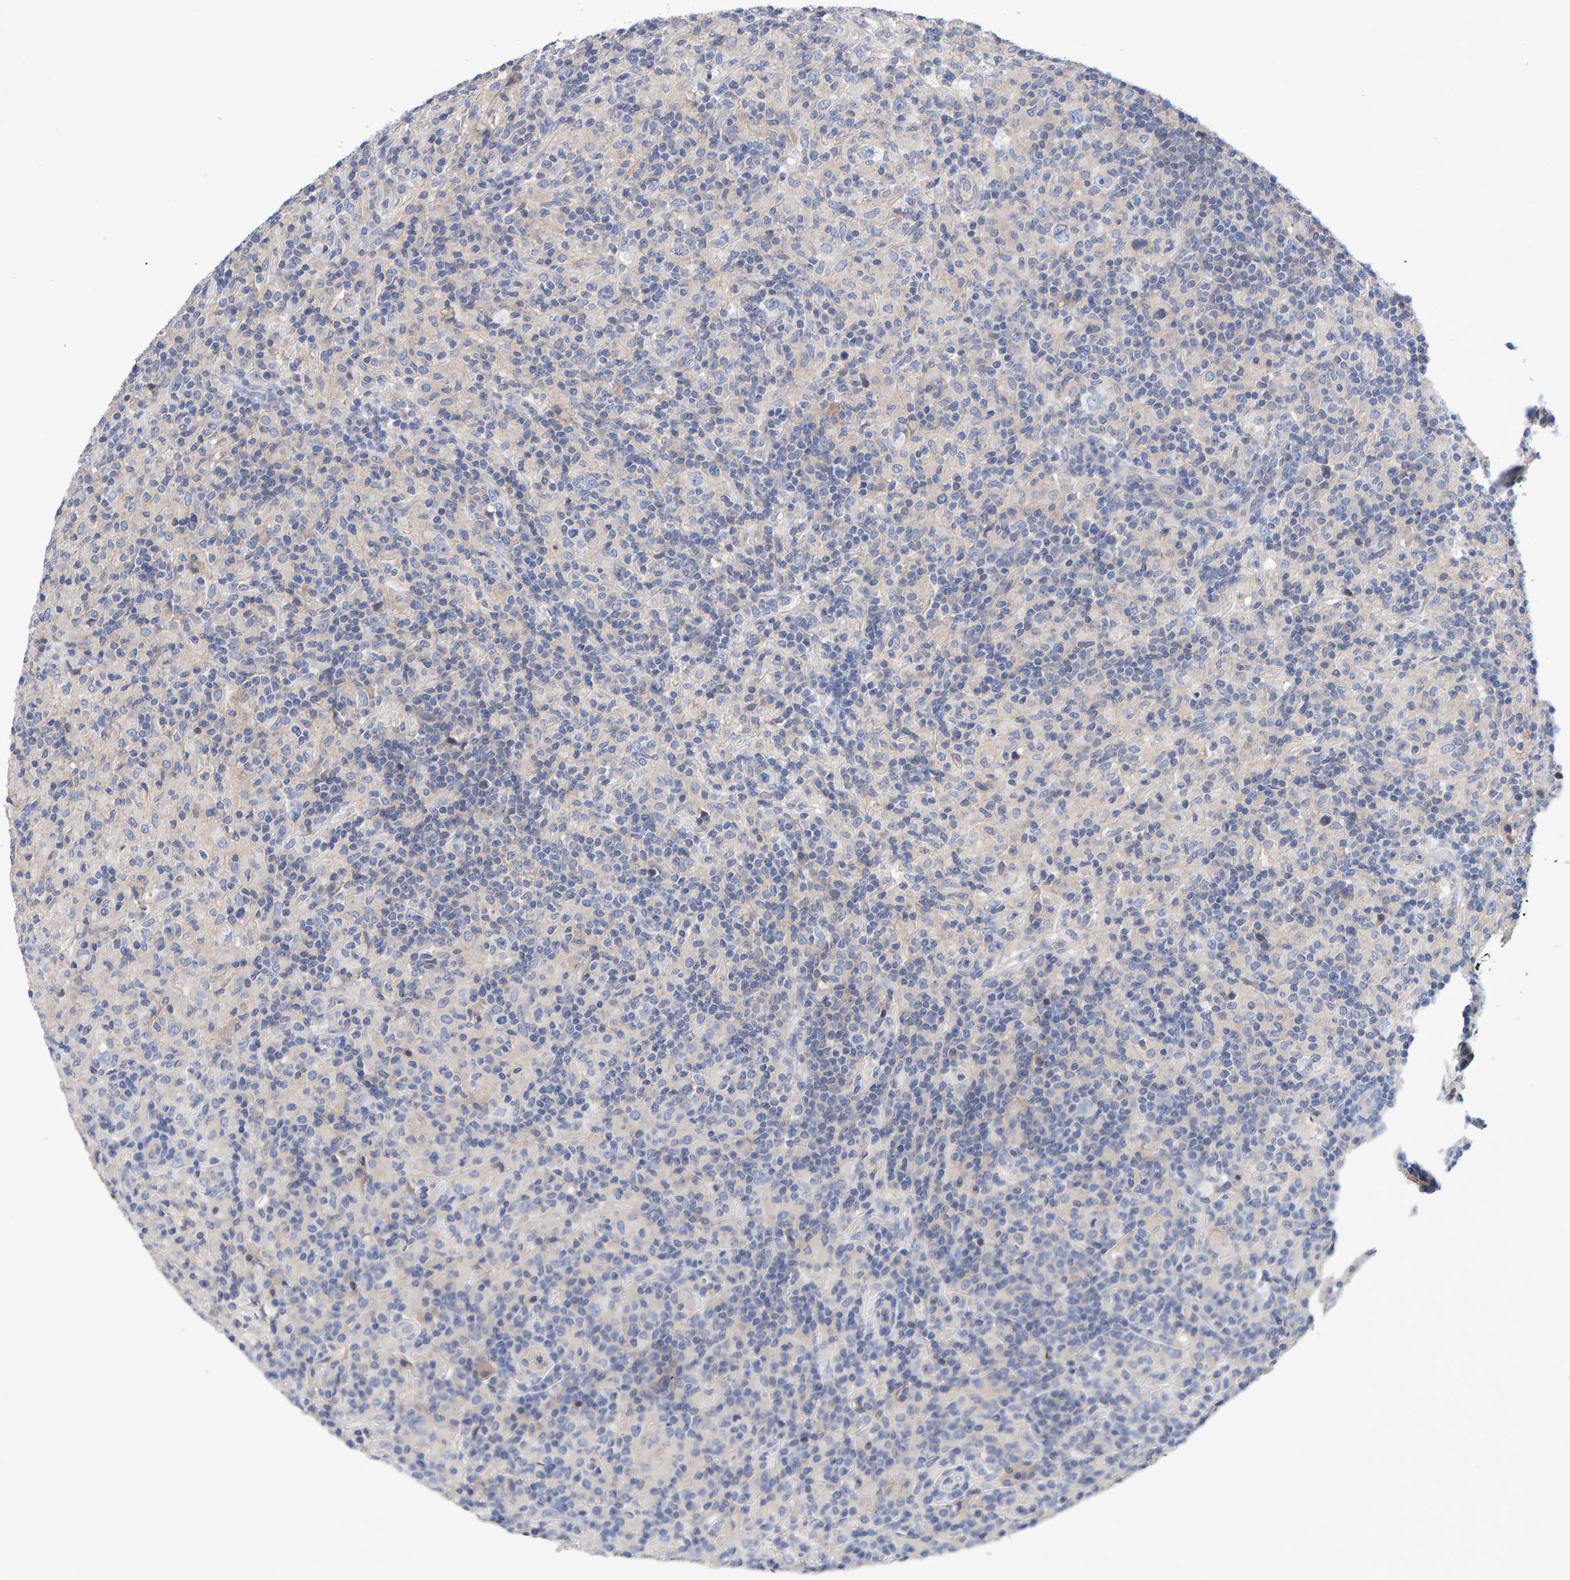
{"staining": {"intensity": "negative", "quantity": "none", "location": "none"}, "tissue": "lymphoma", "cell_type": "Tumor cells", "image_type": "cancer", "snomed": [{"axis": "morphology", "description": "Hodgkin's disease, NOS"}, {"axis": "topography", "description": "Lymph node"}], "caption": "Tumor cells are negative for protein expression in human lymphoma.", "gene": "EFR3A", "patient": {"sex": "male", "age": 70}}